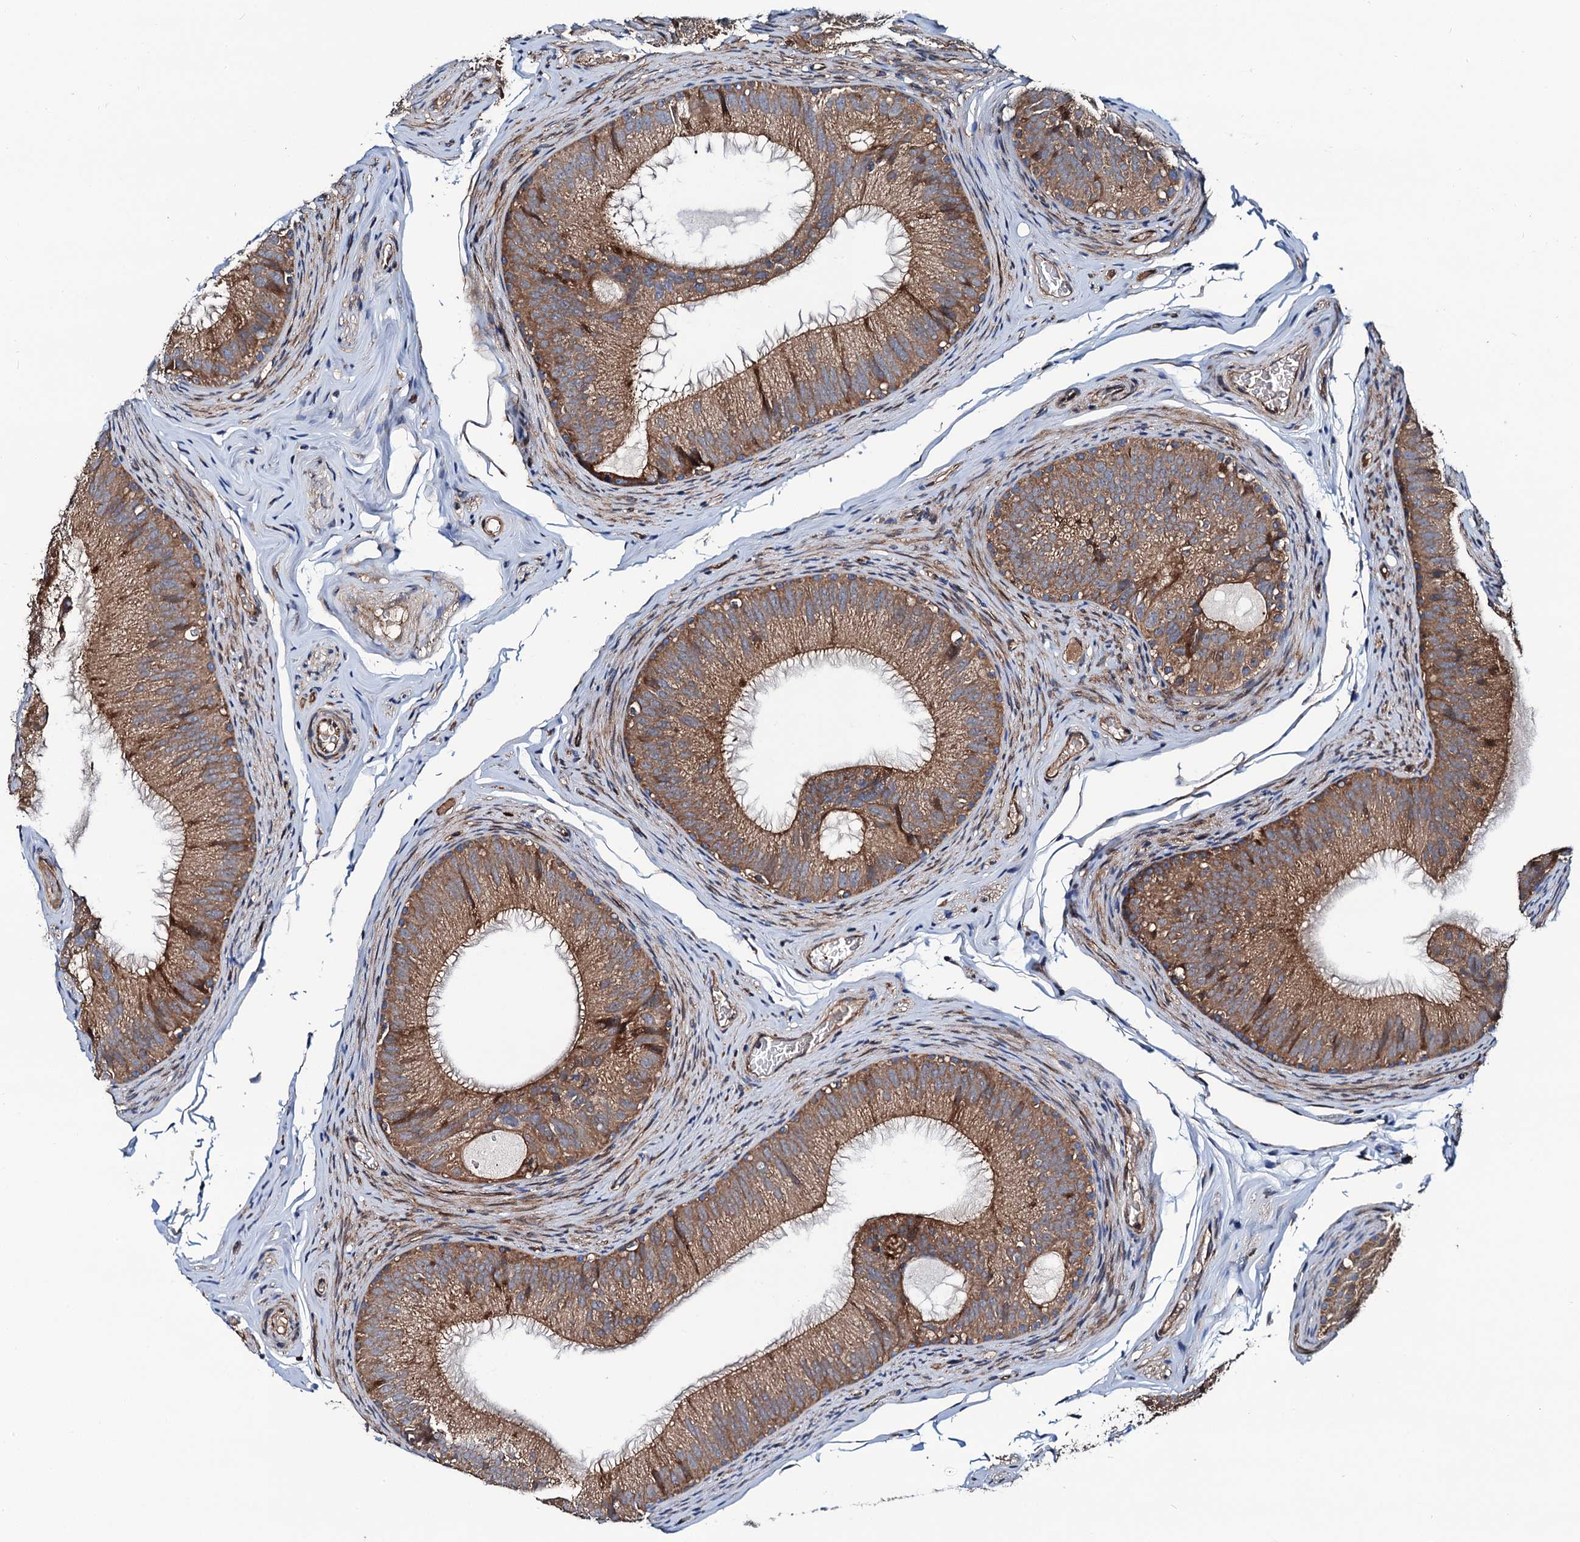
{"staining": {"intensity": "moderate", "quantity": ">75%", "location": "cytoplasmic/membranous"}, "tissue": "epididymis", "cell_type": "Glandular cells", "image_type": "normal", "snomed": [{"axis": "morphology", "description": "Normal tissue, NOS"}, {"axis": "topography", "description": "Epididymis"}], "caption": "Protein analysis of benign epididymis displays moderate cytoplasmic/membranous positivity in about >75% of glandular cells. The protein is stained brown, and the nuclei are stained in blue (DAB (3,3'-diaminobenzidine) IHC with brightfield microscopy, high magnification).", "gene": "NEK1", "patient": {"sex": "male", "age": 34}}